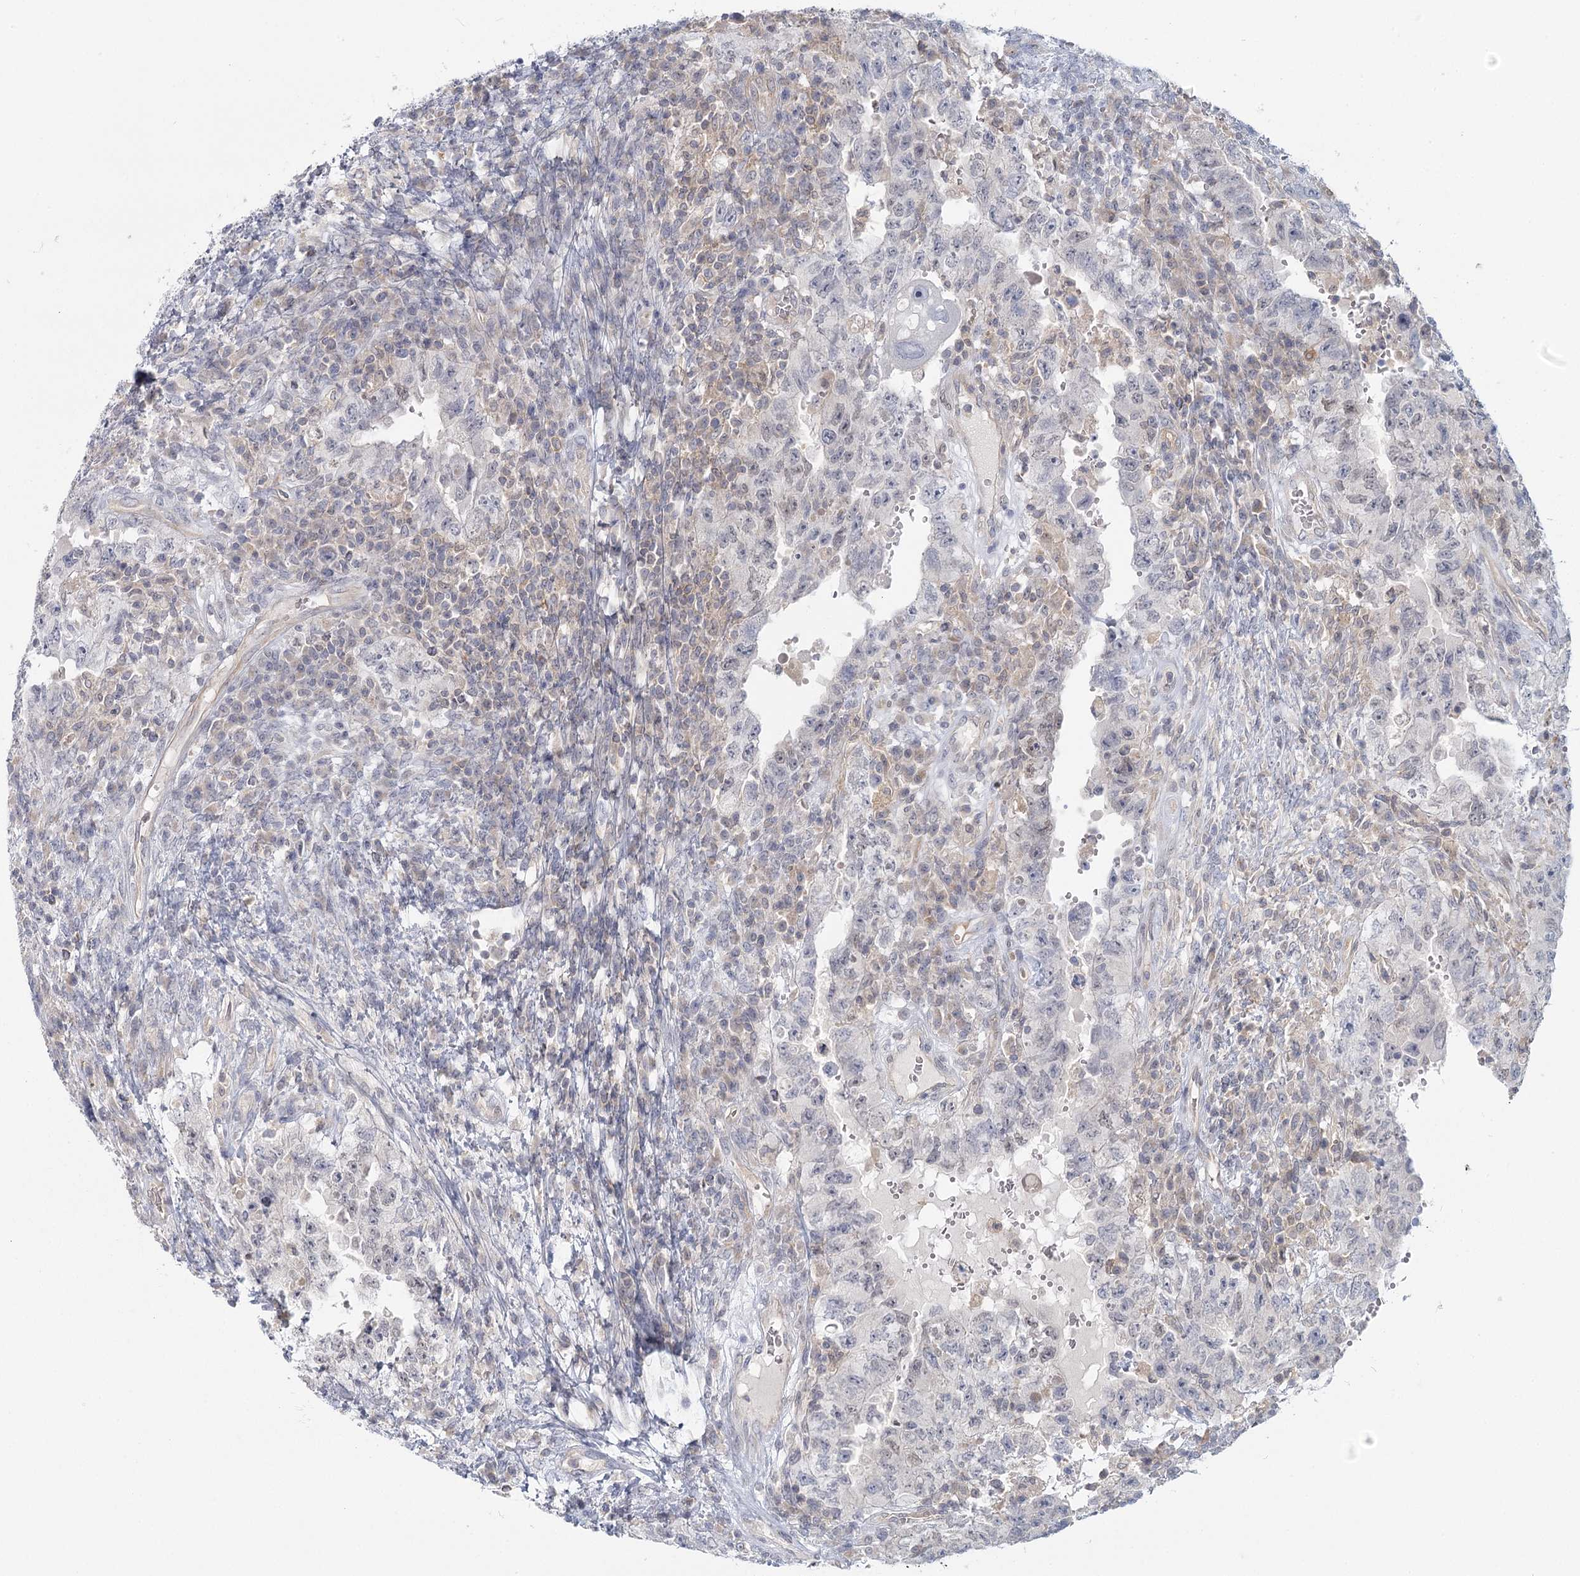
{"staining": {"intensity": "negative", "quantity": "none", "location": "none"}, "tissue": "testis cancer", "cell_type": "Tumor cells", "image_type": "cancer", "snomed": [{"axis": "morphology", "description": "Carcinoma, Embryonal, NOS"}, {"axis": "topography", "description": "Testis"}], "caption": "Immunohistochemistry (IHC) photomicrograph of human testis cancer (embryonal carcinoma) stained for a protein (brown), which displays no expression in tumor cells.", "gene": "USP11", "patient": {"sex": "male", "age": 26}}